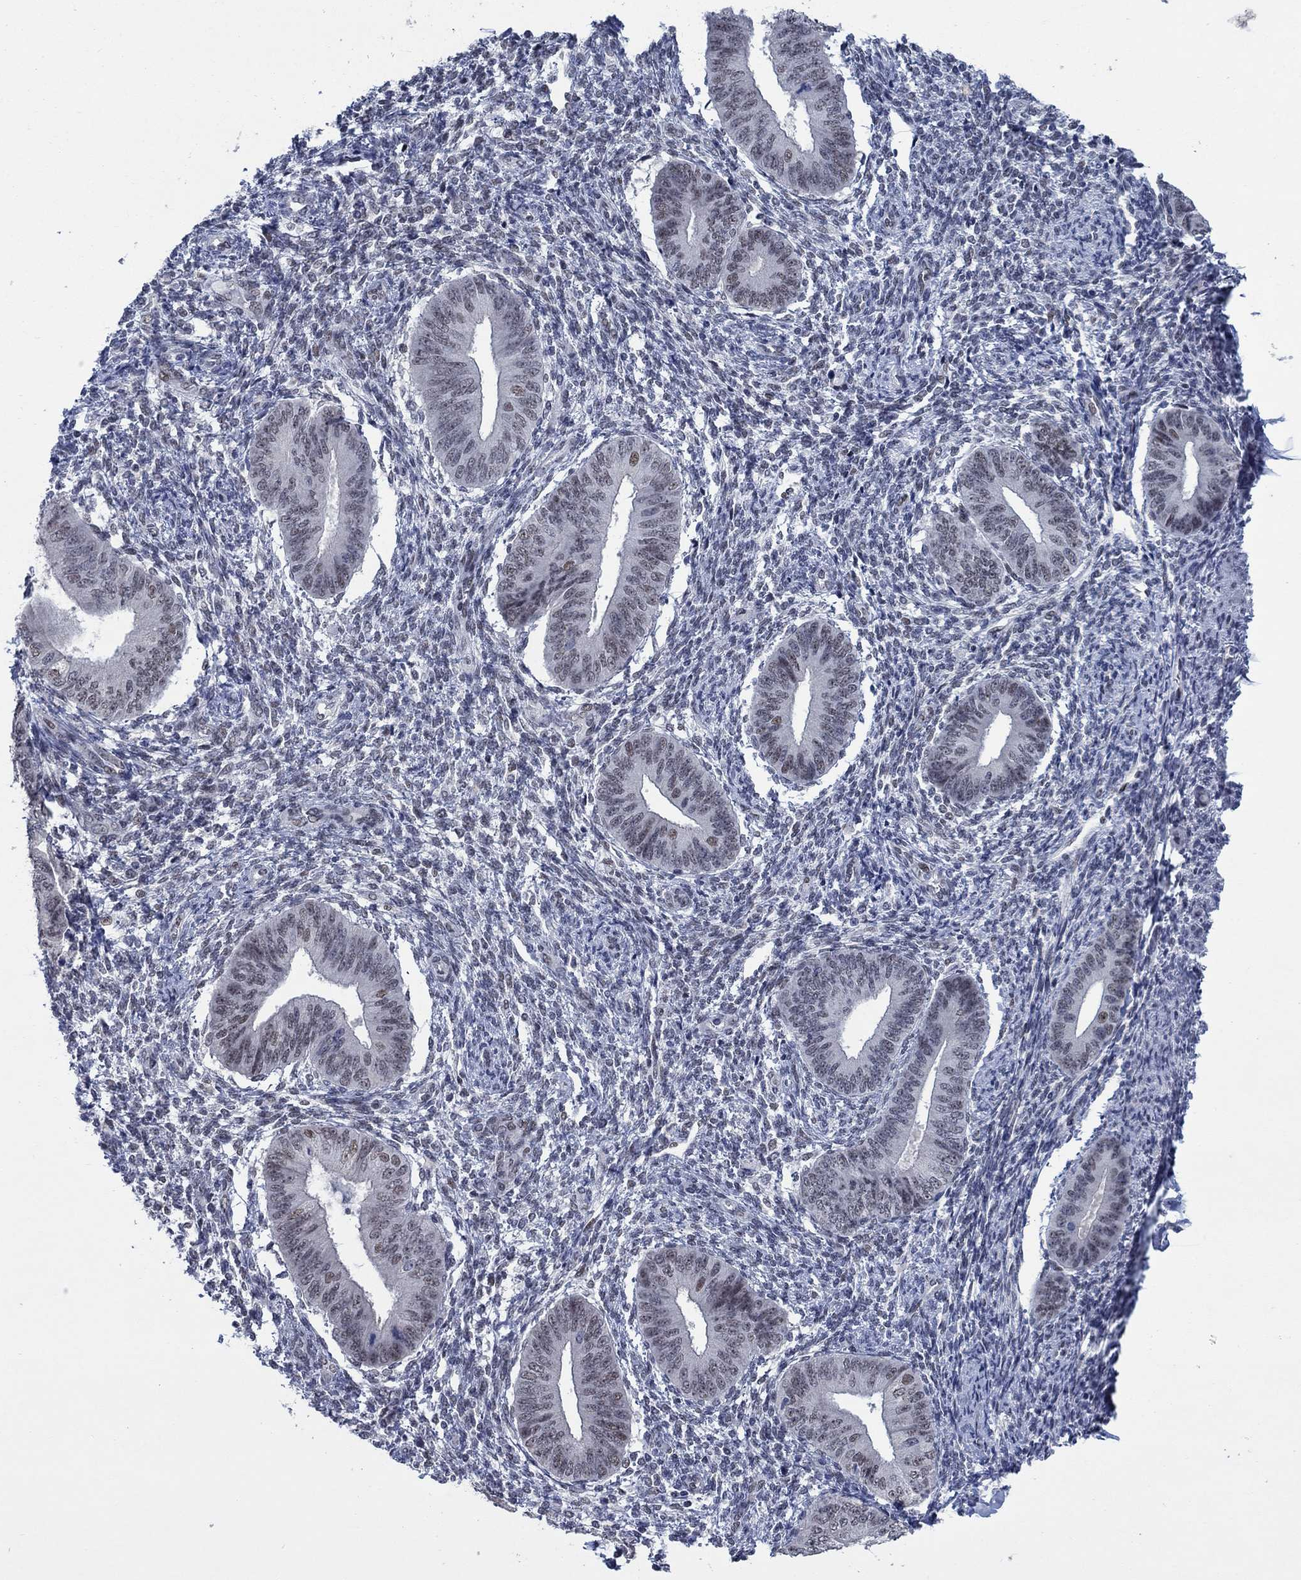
{"staining": {"intensity": "weak", "quantity": "<25%", "location": "nuclear"}, "tissue": "endometrium", "cell_type": "Cells in endometrial stroma", "image_type": "normal", "snomed": [{"axis": "morphology", "description": "Normal tissue, NOS"}, {"axis": "topography", "description": "Endometrium"}], "caption": "Immunohistochemistry (IHC) of normal endometrium exhibits no expression in cells in endometrial stroma.", "gene": "HTN1", "patient": {"sex": "female", "age": 47}}